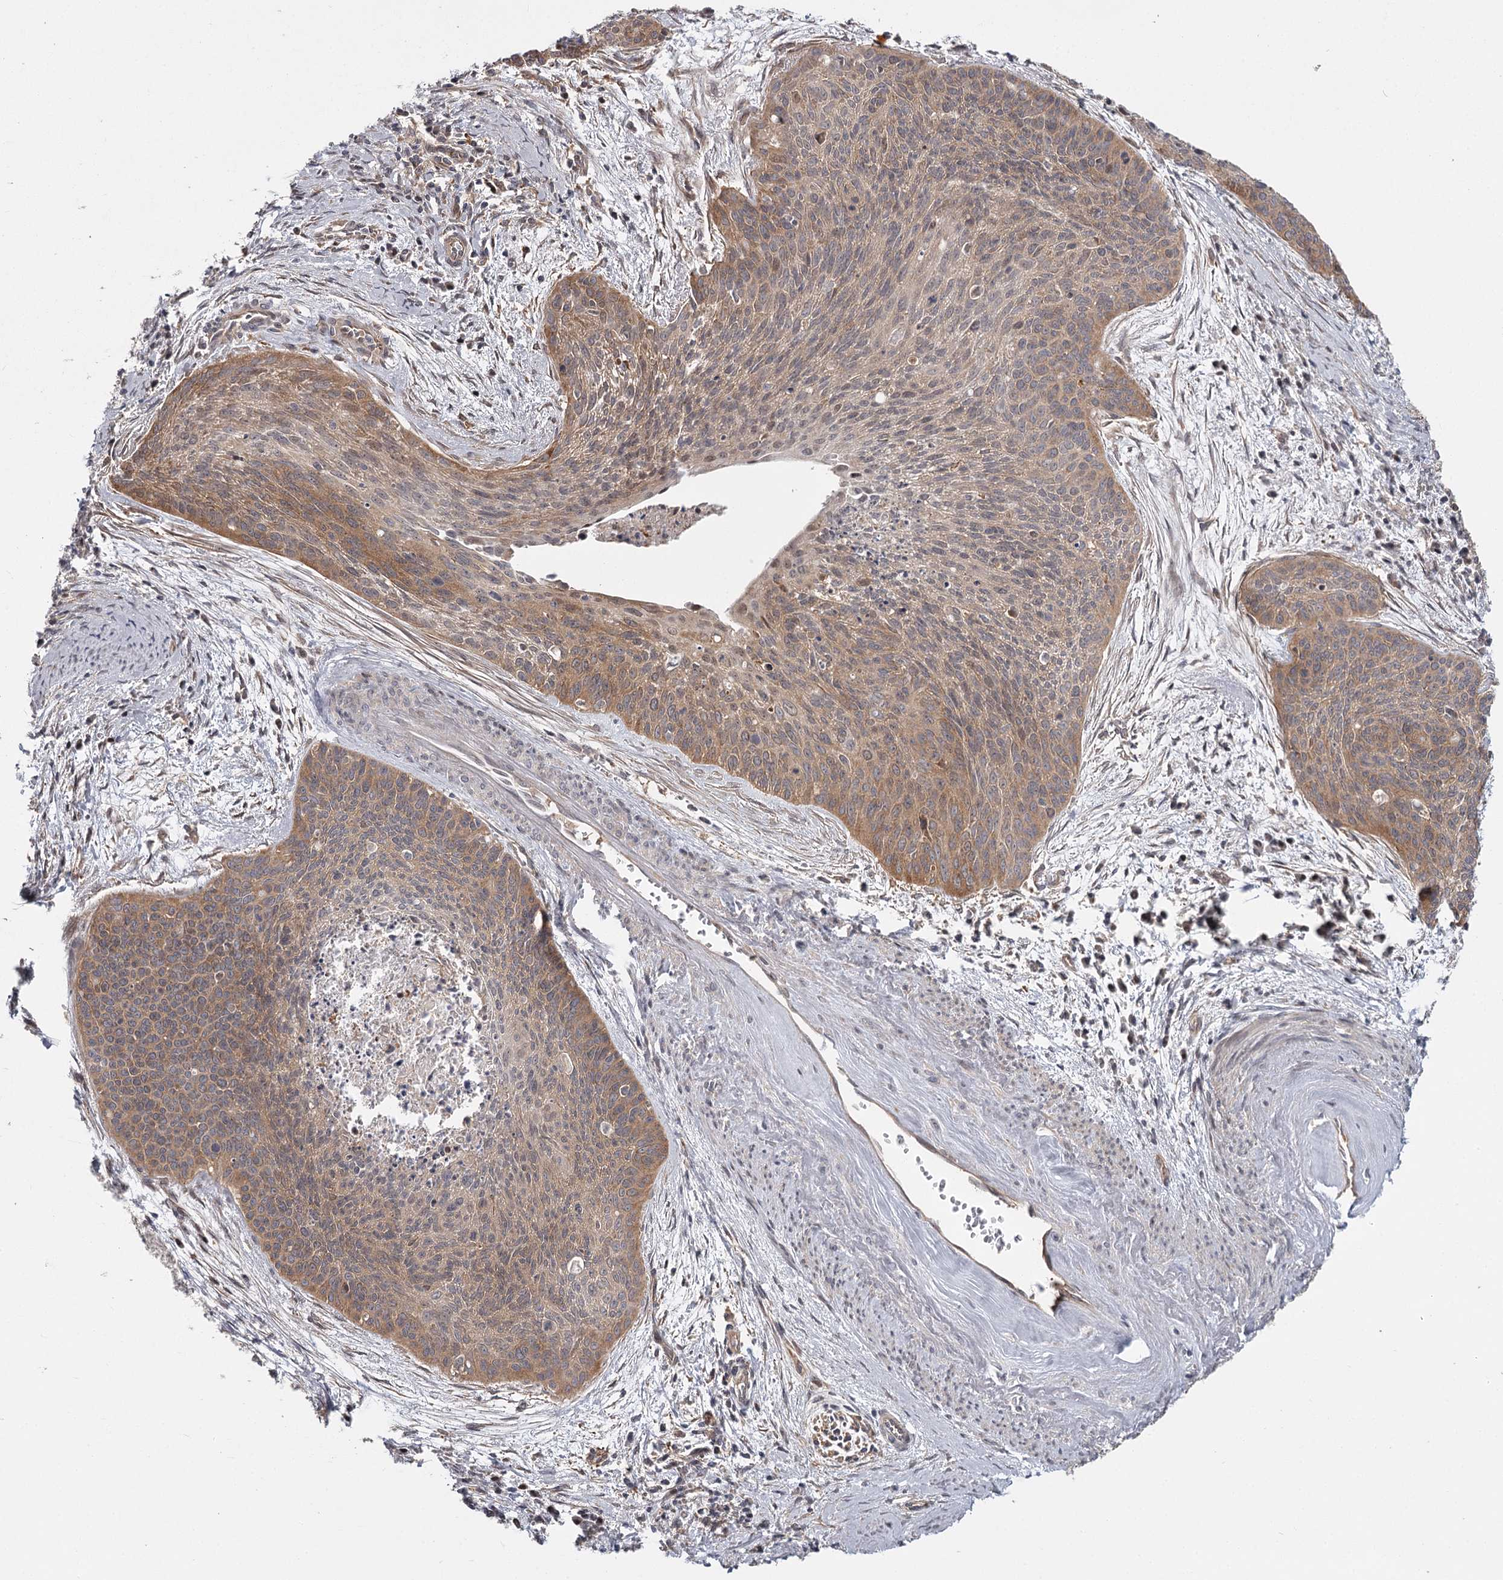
{"staining": {"intensity": "weak", "quantity": ">75%", "location": "cytoplasmic/membranous"}, "tissue": "cervical cancer", "cell_type": "Tumor cells", "image_type": "cancer", "snomed": [{"axis": "morphology", "description": "Squamous cell carcinoma, NOS"}, {"axis": "topography", "description": "Cervix"}], "caption": "Weak cytoplasmic/membranous protein expression is present in about >75% of tumor cells in cervical cancer (squamous cell carcinoma).", "gene": "CCNG2", "patient": {"sex": "female", "age": 55}}